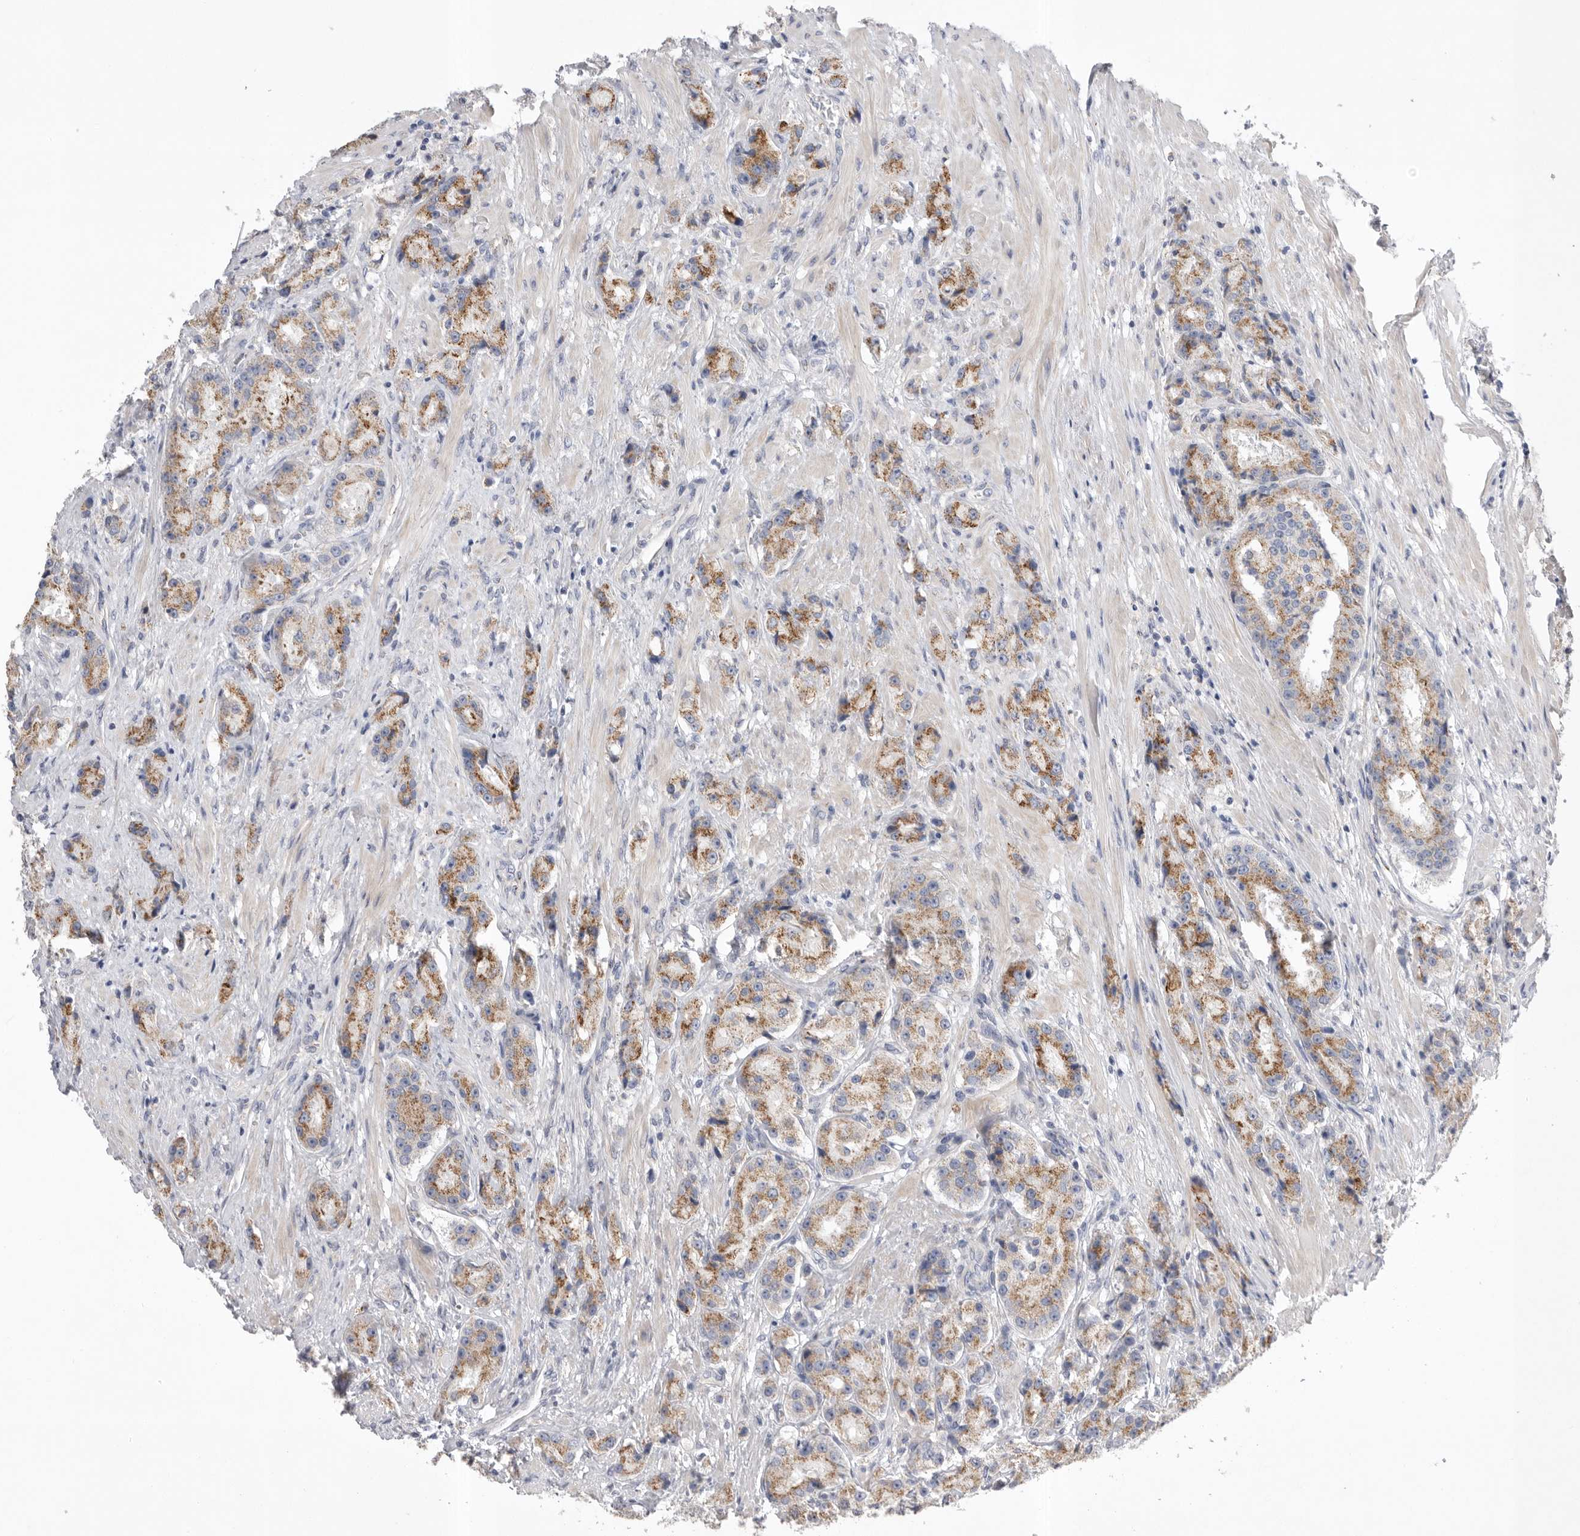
{"staining": {"intensity": "moderate", "quantity": ">75%", "location": "cytoplasmic/membranous"}, "tissue": "prostate cancer", "cell_type": "Tumor cells", "image_type": "cancer", "snomed": [{"axis": "morphology", "description": "Adenocarcinoma, High grade"}, {"axis": "topography", "description": "Prostate"}], "caption": "Immunohistochemical staining of human prostate adenocarcinoma (high-grade) reveals moderate cytoplasmic/membranous protein expression in approximately >75% of tumor cells.", "gene": "CCDC126", "patient": {"sex": "male", "age": 60}}